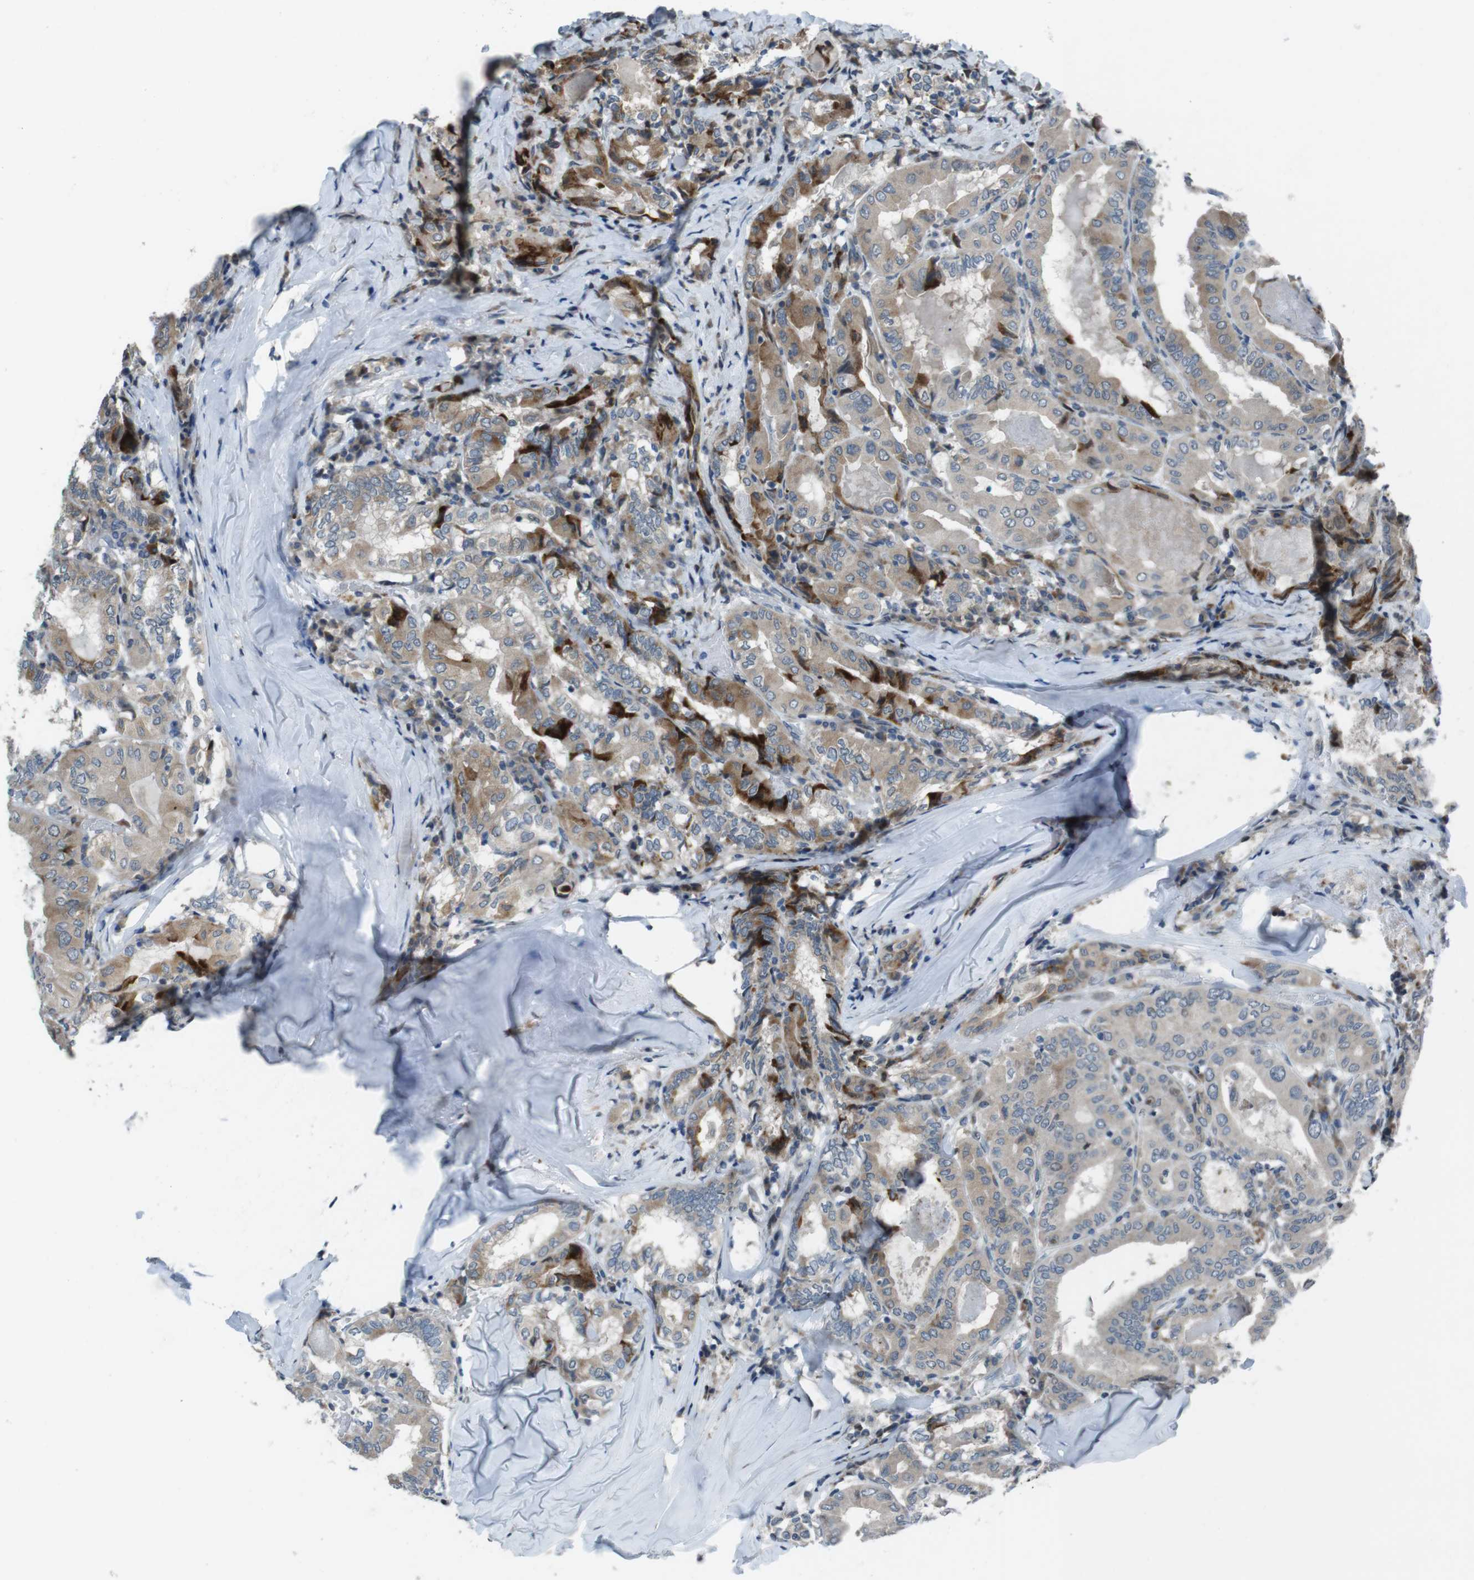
{"staining": {"intensity": "moderate", "quantity": "25%-75%", "location": "cytoplasmic/membranous,nuclear"}, "tissue": "thyroid cancer", "cell_type": "Tumor cells", "image_type": "cancer", "snomed": [{"axis": "morphology", "description": "Papillary adenocarcinoma, NOS"}, {"axis": "topography", "description": "Thyroid gland"}], "caption": "An IHC image of neoplastic tissue is shown. Protein staining in brown labels moderate cytoplasmic/membranous and nuclear positivity in thyroid papillary adenocarcinoma within tumor cells. (Stains: DAB (3,3'-diaminobenzidine) in brown, nuclei in blue, Microscopy: brightfield microscopy at high magnification).", "gene": "PBRM1", "patient": {"sex": "female", "age": 42}}